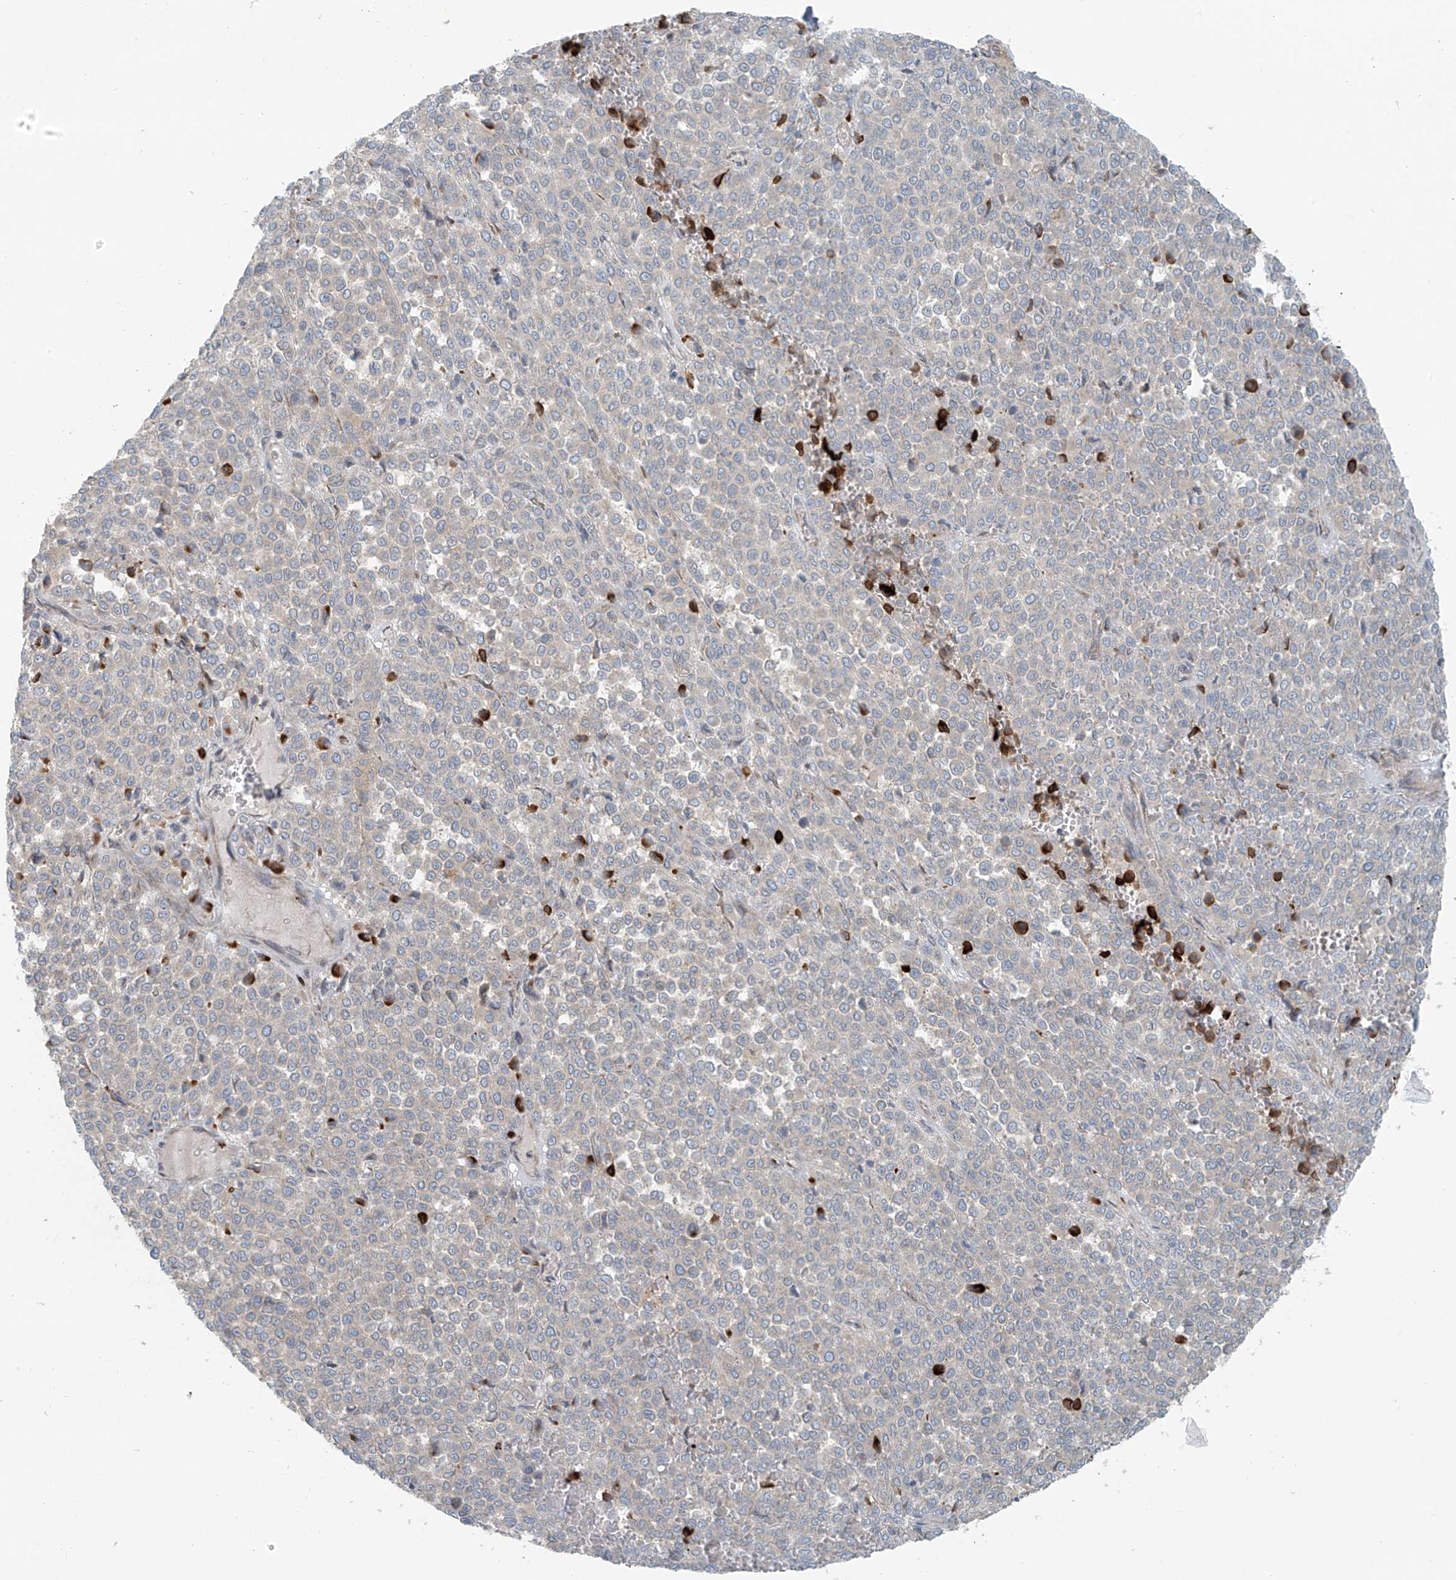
{"staining": {"intensity": "negative", "quantity": "none", "location": "none"}, "tissue": "melanoma", "cell_type": "Tumor cells", "image_type": "cancer", "snomed": [{"axis": "morphology", "description": "Malignant melanoma, Metastatic site"}, {"axis": "topography", "description": "Pancreas"}], "caption": "Tumor cells show no significant protein positivity in malignant melanoma (metastatic site).", "gene": "LZTS3", "patient": {"sex": "female", "age": 30}}